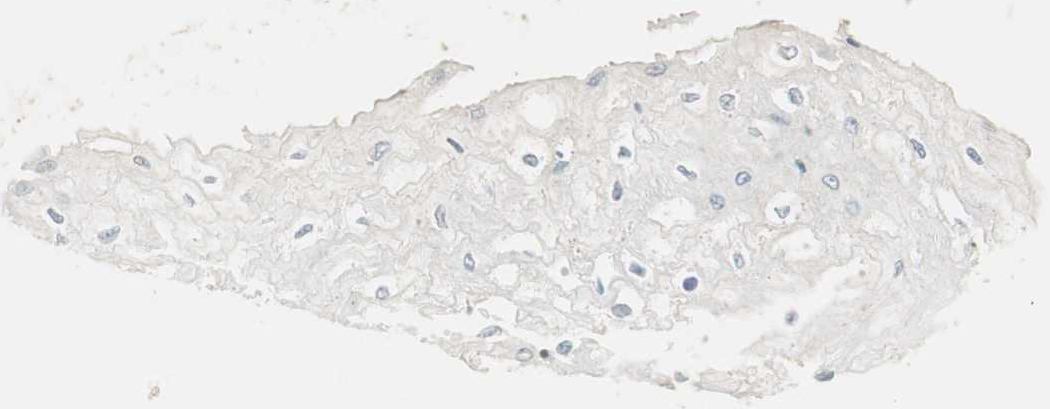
{"staining": {"intensity": "negative", "quantity": "none", "location": "none"}, "tissue": "esophagus", "cell_type": "Squamous epithelial cells", "image_type": "normal", "snomed": [{"axis": "morphology", "description": "Normal tissue, NOS"}, {"axis": "topography", "description": "Esophagus"}], "caption": "Immunohistochemical staining of unremarkable human esophagus displays no significant positivity in squamous epithelial cells. (Brightfield microscopy of DAB IHC at high magnification).", "gene": "CRLF3", "patient": {"sex": "female", "age": 72}}